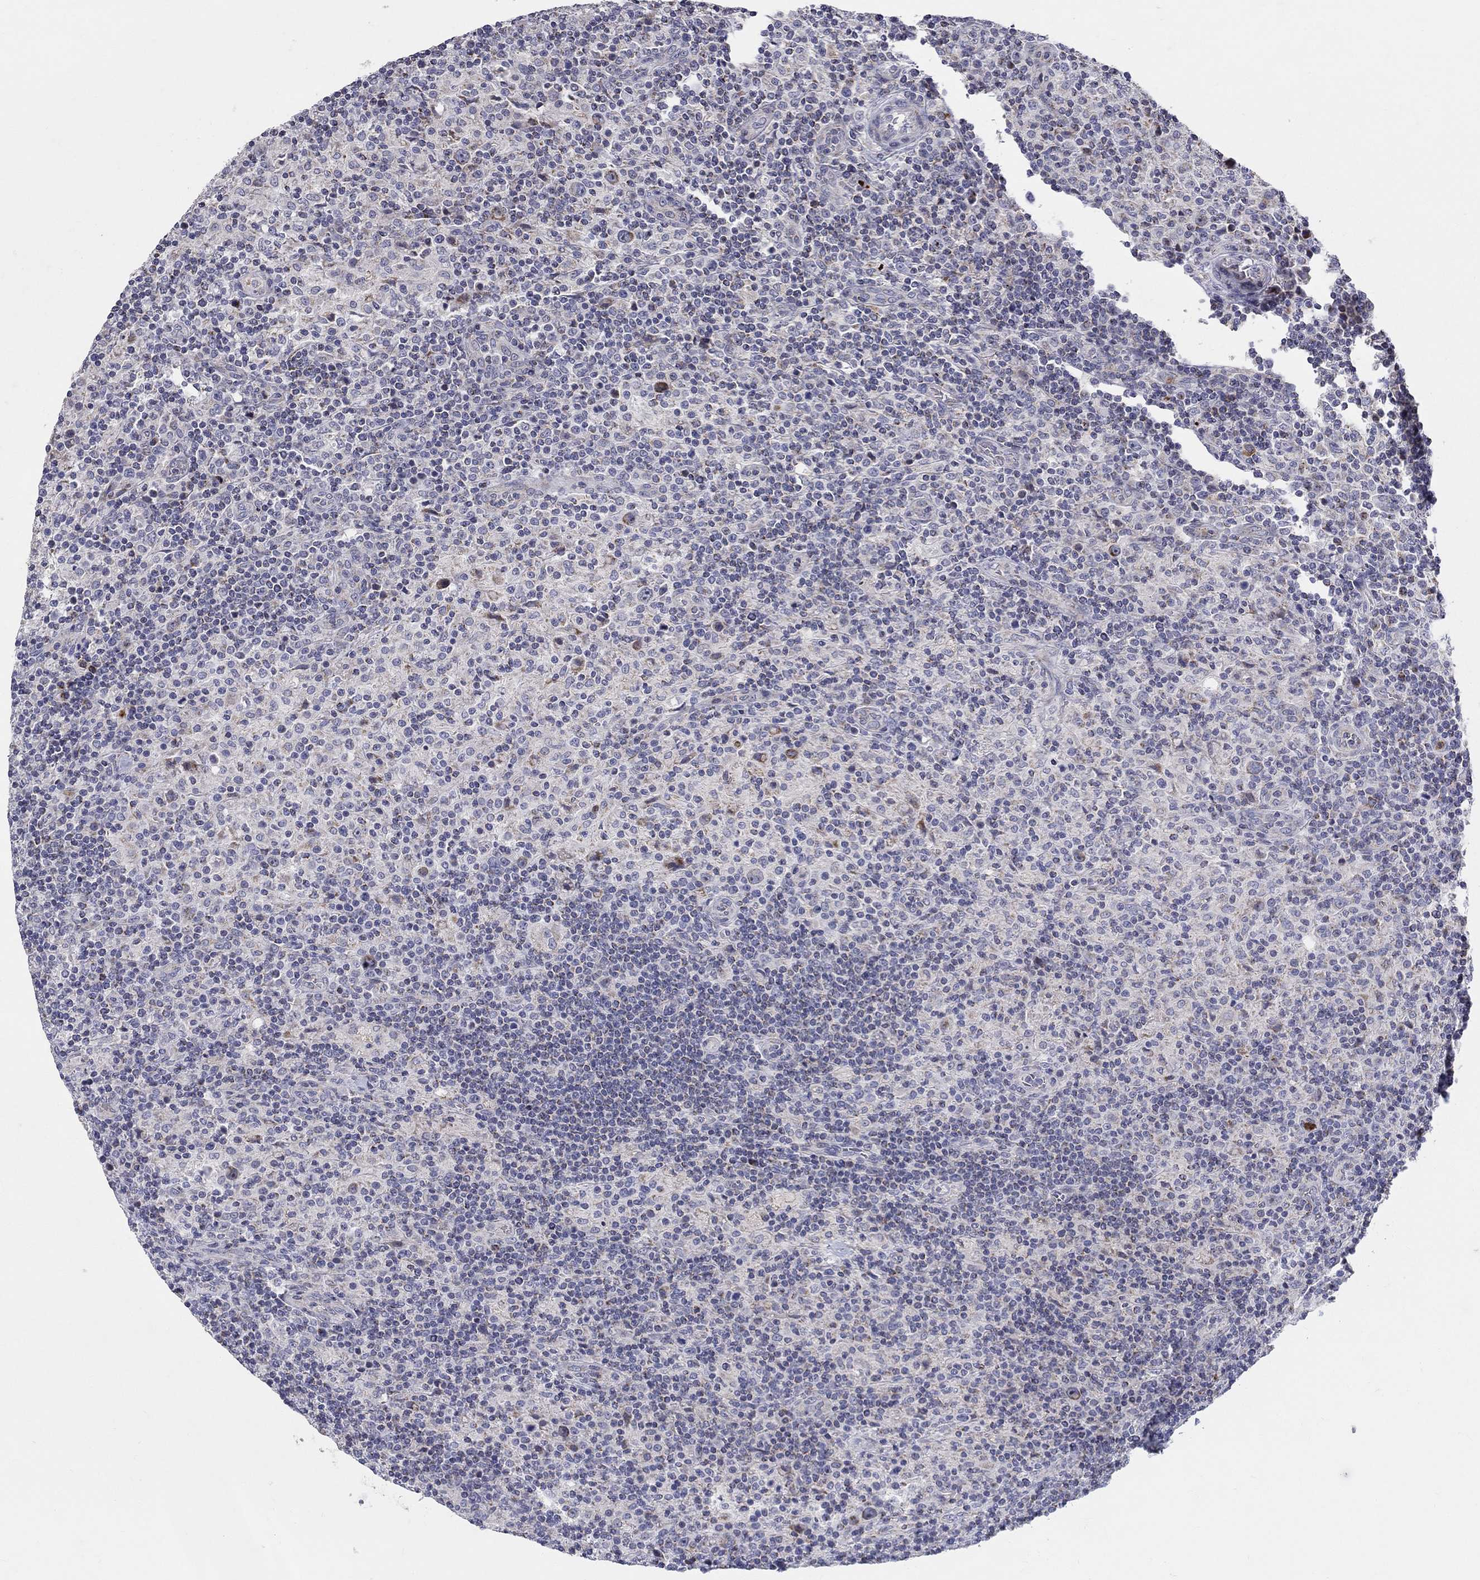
{"staining": {"intensity": "moderate", "quantity": "25%-75%", "location": "cytoplasmic/membranous"}, "tissue": "lymphoma", "cell_type": "Tumor cells", "image_type": "cancer", "snomed": [{"axis": "morphology", "description": "Hodgkin's disease, NOS"}, {"axis": "topography", "description": "Lymph node"}], "caption": "DAB (3,3'-diaminobenzidine) immunohistochemical staining of human lymphoma displays moderate cytoplasmic/membranous protein positivity in approximately 25%-75% of tumor cells.", "gene": "HMX2", "patient": {"sex": "male", "age": 70}}